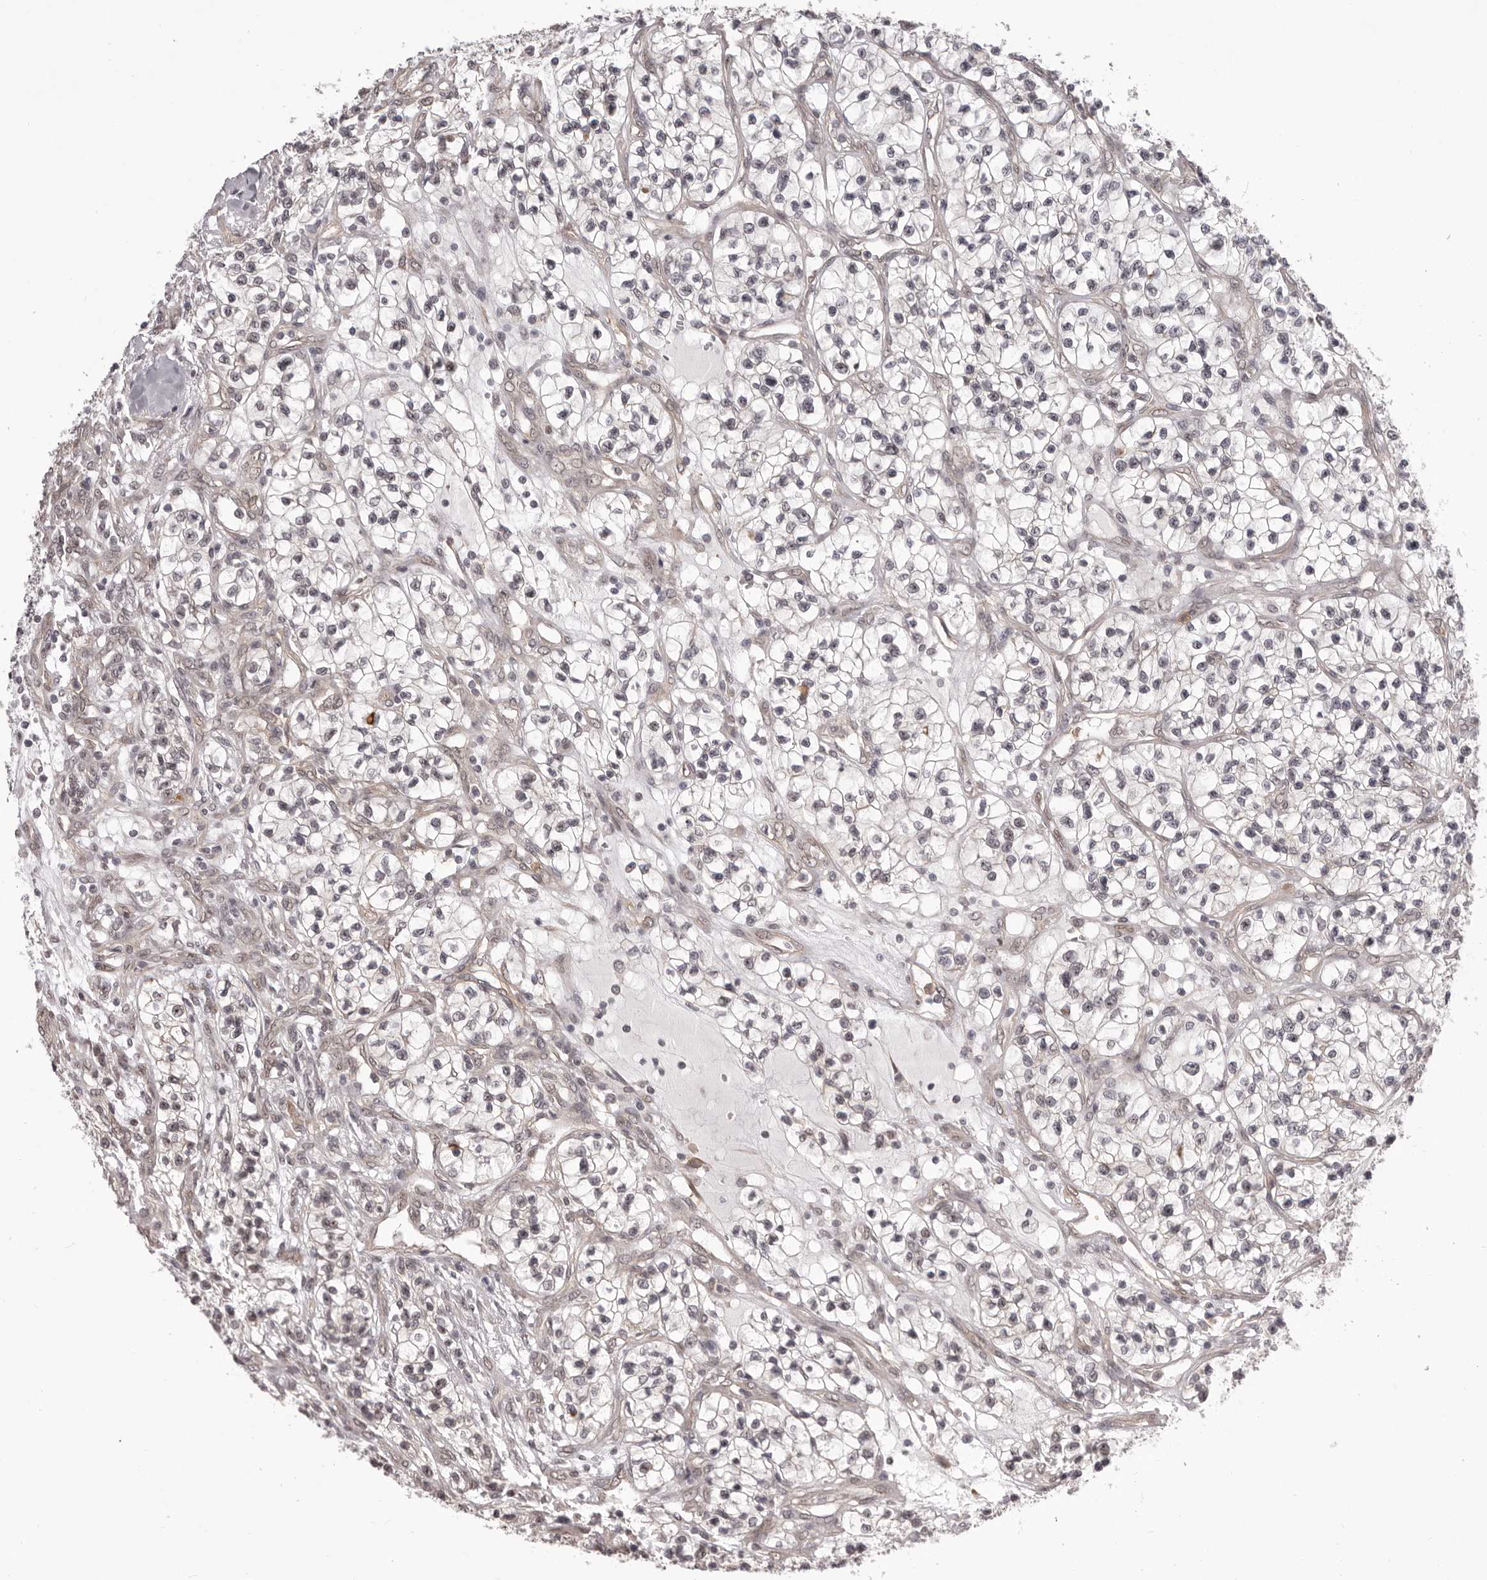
{"staining": {"intensity": "negative", "quantity": "none", "location": "none"}, "tissue": "renal cancer", "cell_type": "Tumor cells", "image_type": "cancer", "snomed": [{"axis": "morphology", "description": "Adenocarcinoma, NOS"}, {"axis": "topography", "description": "Kidney"}], "caption": "Human adenocarcinoma (renal) stained for a protein using immunohistochemistry displays no expression in tumor cells.", "gene": "RNF2", "patient": {"sex": "female", "age": 57}}